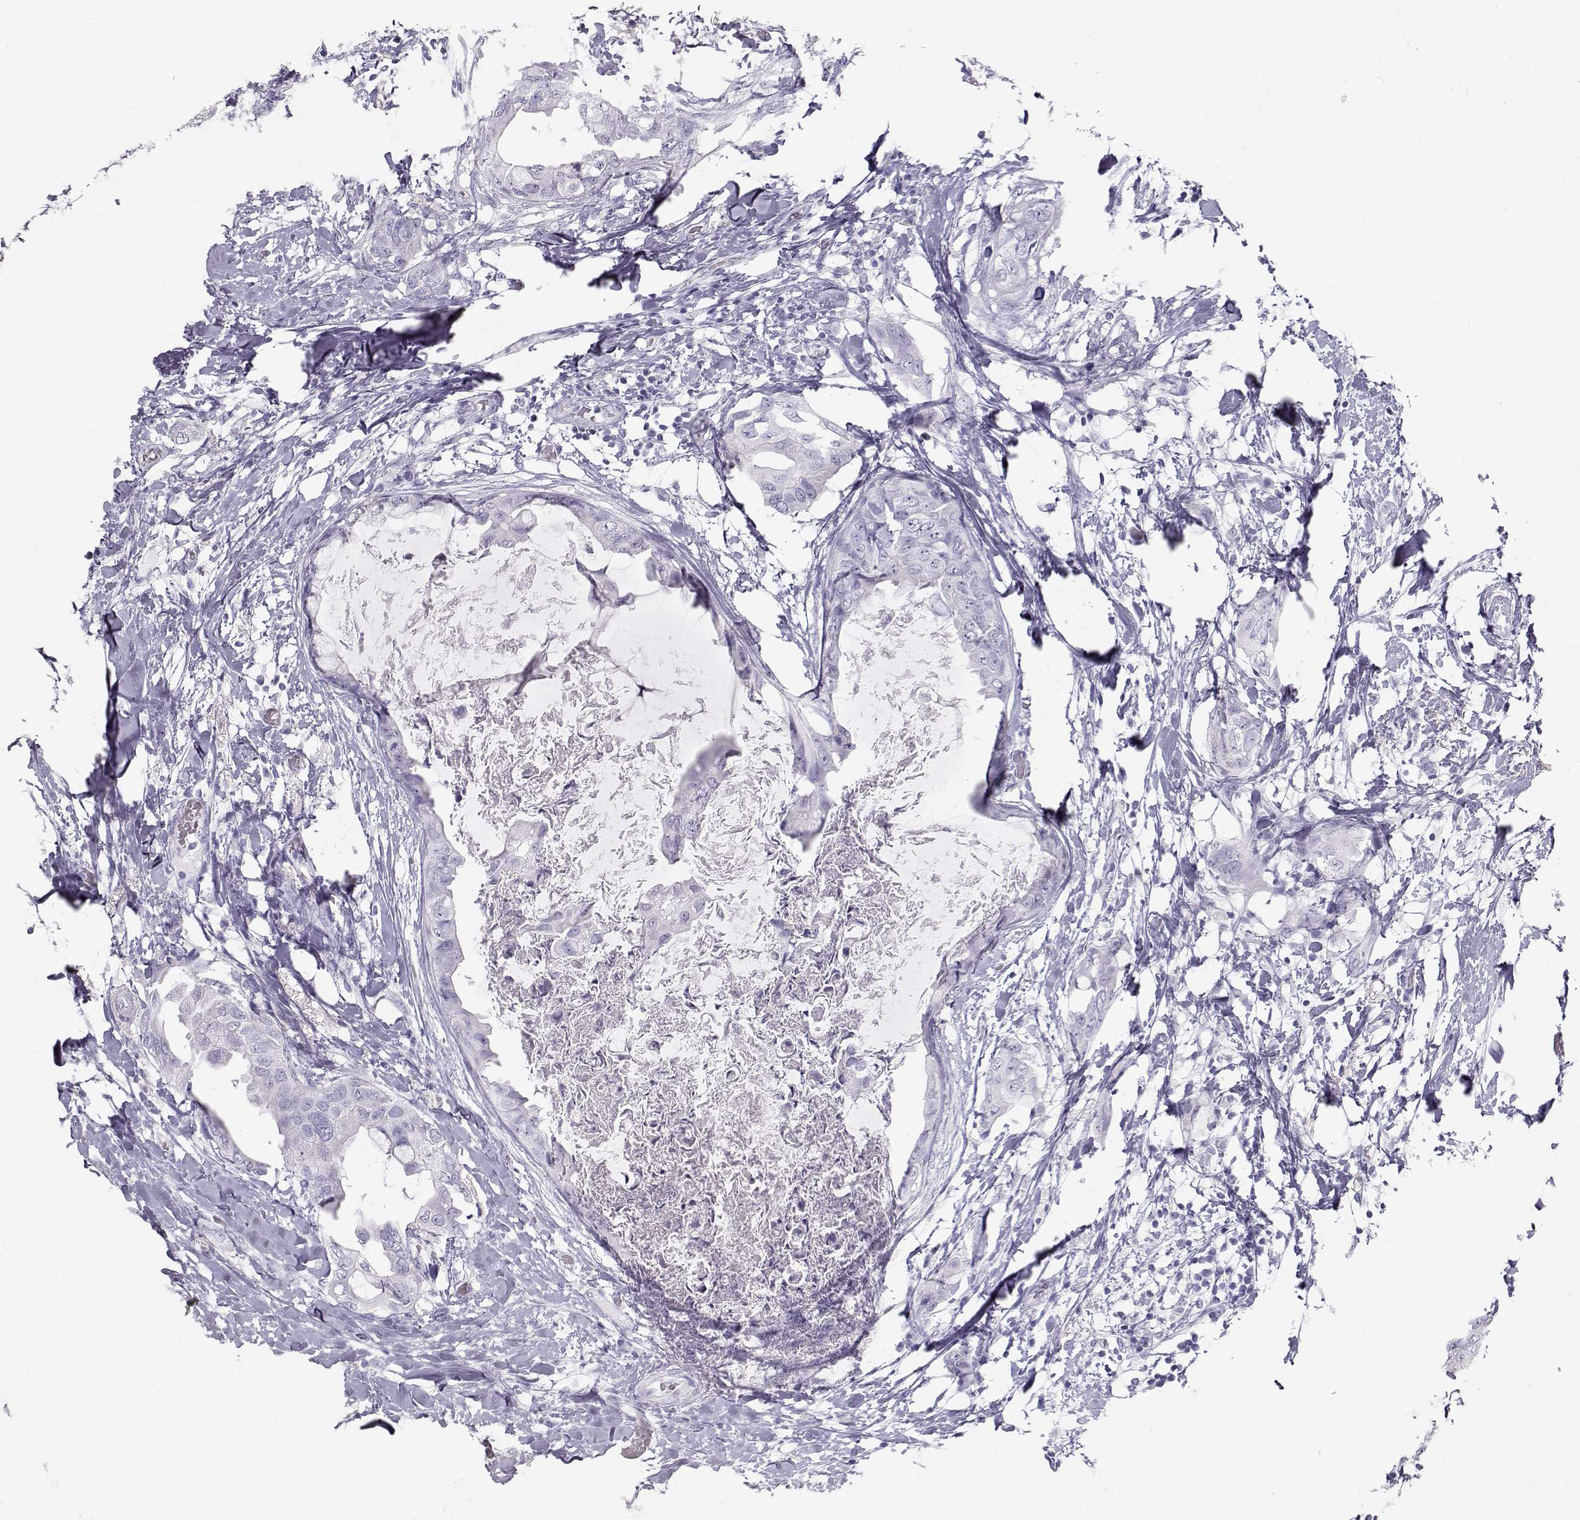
{"staining": {"intensity": "negative", "quantity": "none", "location": "none"}, "tissue": "breast cancer", "cell_type": "Tumor cells", "image_type": "cancer", "snomed": [{"axis": "morphology", "description": "Normal tissue, NOS"}, {"axis": "morphology", "description": "Duct carcinoma"}, {"axis": "topography", "description": "Breast"}], "caption": "Immunohistochemistry (IHC) of breast invasive ductal carcinoma shows no expression in tumor cells.", "gene": "TKTL1", "patient": {"sex": "female", "age": 40}}